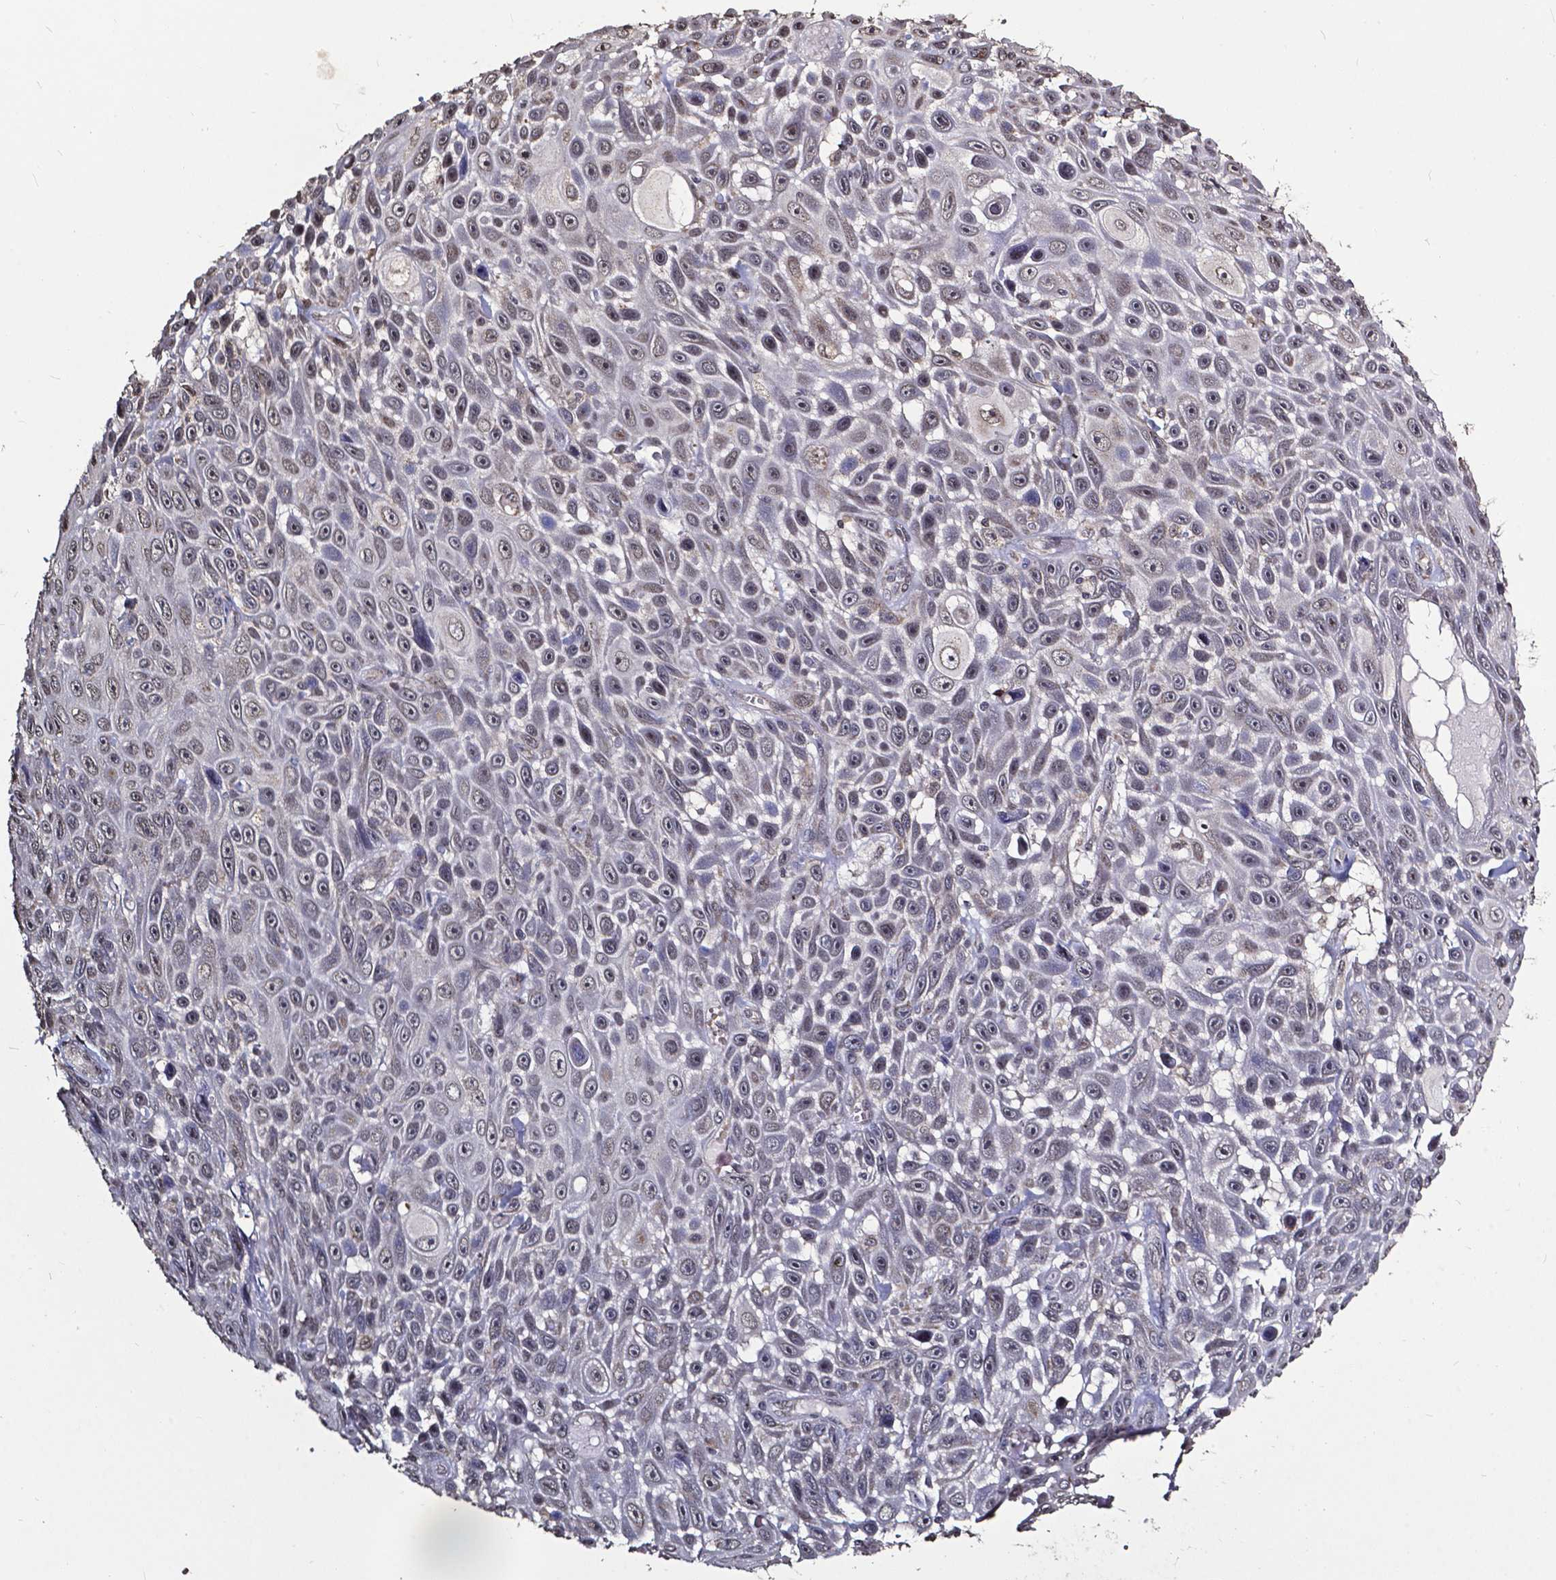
{"staining": {"intensity": "negative", "quantity": "none", "location": "none"}, "tissue": "skin cancer", "cell_type": "Tumor cells", "image_type": "cancer", "snomed": [{"axis": "morphology", "description": "Squamous cell carcinoma, NOS"}, {"axis": "topography", "description": "Skin"}], "caption": "A photomicrograph of skin cancer stained for a protein exhibits no brown staining in tumor cells.", "gene": "GLRA2", "patient": {"sex": "male", "age": 82}}